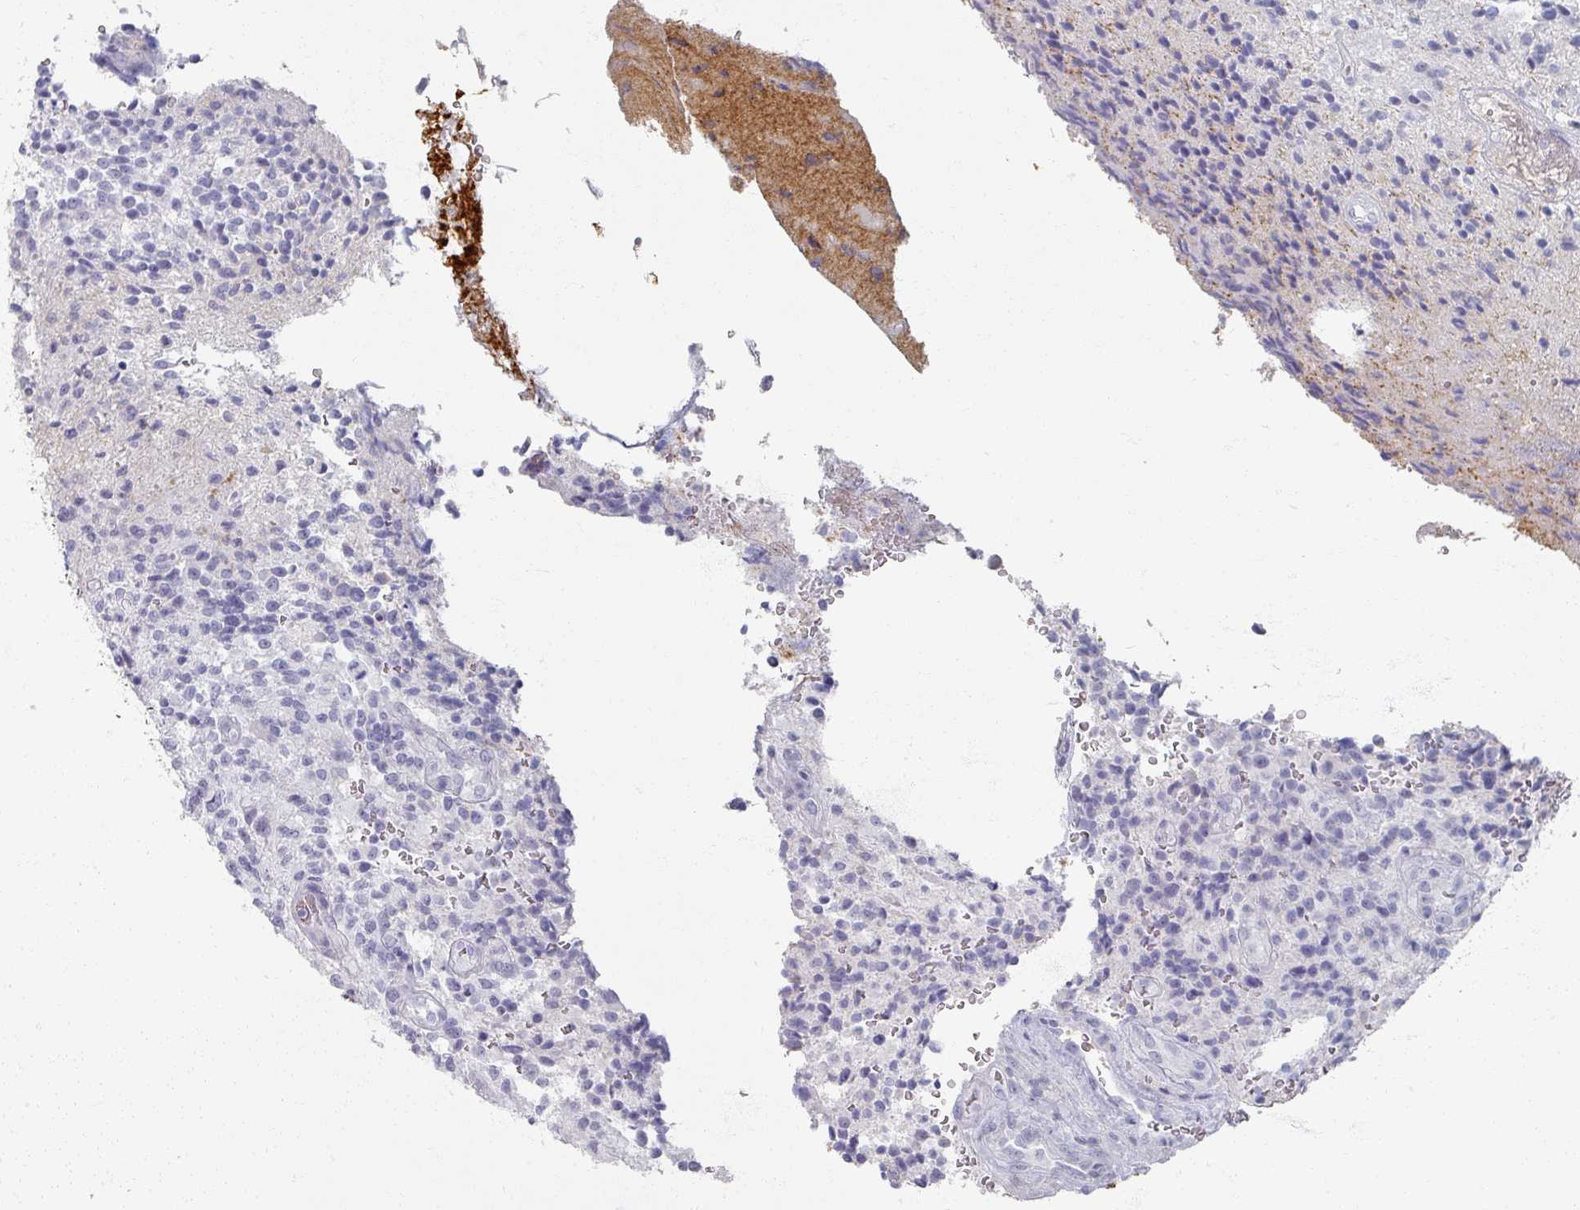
{"staining": {"intensity": "negative", "quantity": "none", "location": "none"}, "tissue": "glioma", "cell_type": "Tumor cells", "image_type": "cancer", "snomed": [{"axis": "morphology", "description": "Normal tissue, NOS"}, {"axis": "morphology", "description": "Glioma, malignant, High grade"}, {"axis": "topography", "description": "Cerebral cortex"}], "caption": "High magnification brightfield microscopy of glioma stained with DAB (brown) and counterstained with hematoxylin (blue): tumor cells show no significant staining. Brightfield microscopy of immunohistochemistry stained with DAB (3,3'-diaminobenzidine) (brown) and hematoxylin (blue), captured at high magnification.", "gene": "OMG", "patient": {"sex": "male", "age": 56}}